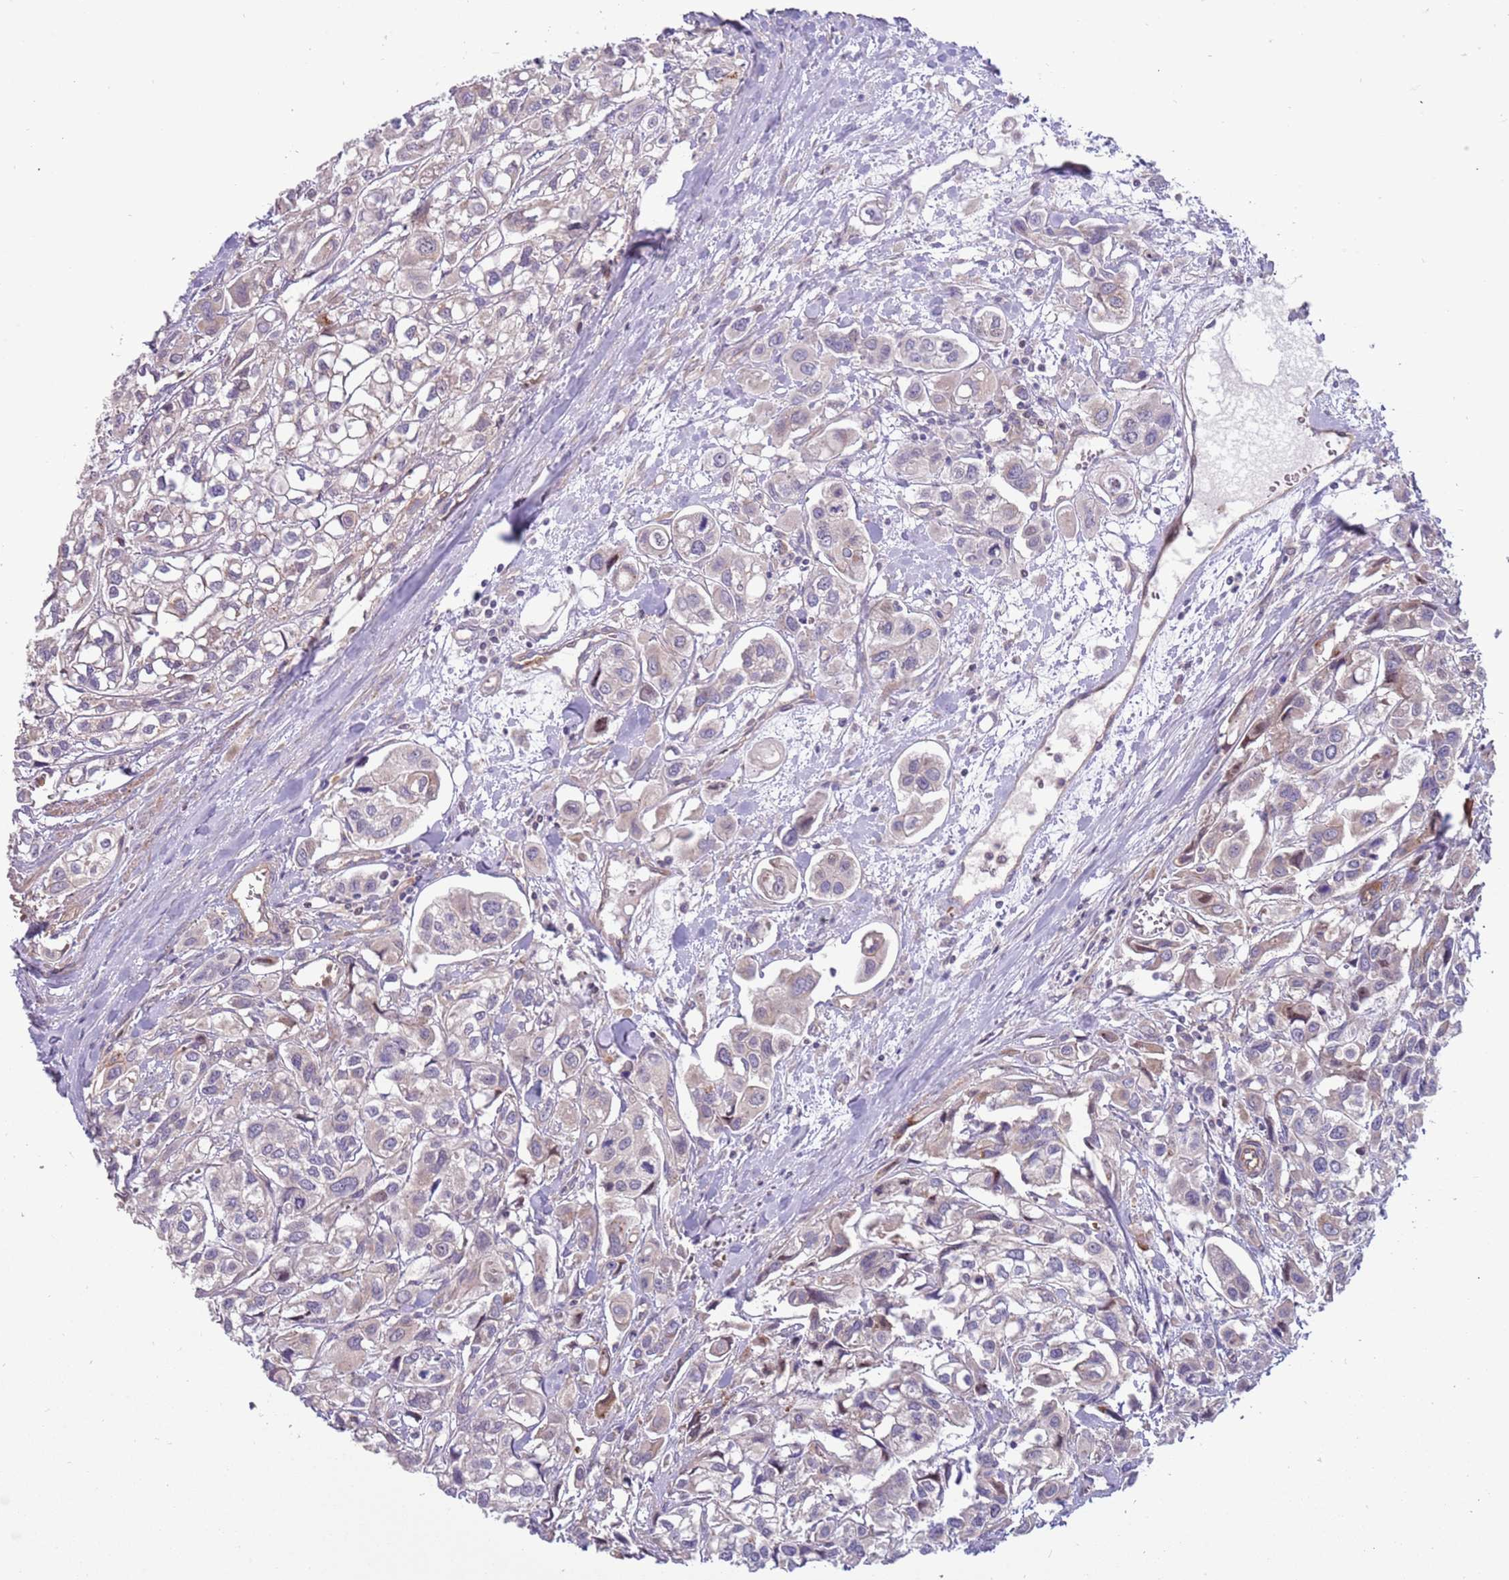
{"staining": {"intensity": "negative", "quantity": "none", "location": "none"}, "tissue": "urothelial cancer", "cell_type": "Tumor cells", "image_type": "cancer", "snomed": [{"axis": "morphology", "description": "Urothelial carcinoma, High grade"}, {"axis": "topography", "description": "Urinary bladder"}], "caption": "This is an immunohistochemistry (IHC) histopathology image of high-grade urothelial carcinoma. There is no positivity in tumor cells.", "gene": "ITGB6", "patient": {"sex": "male", "age": 67}}